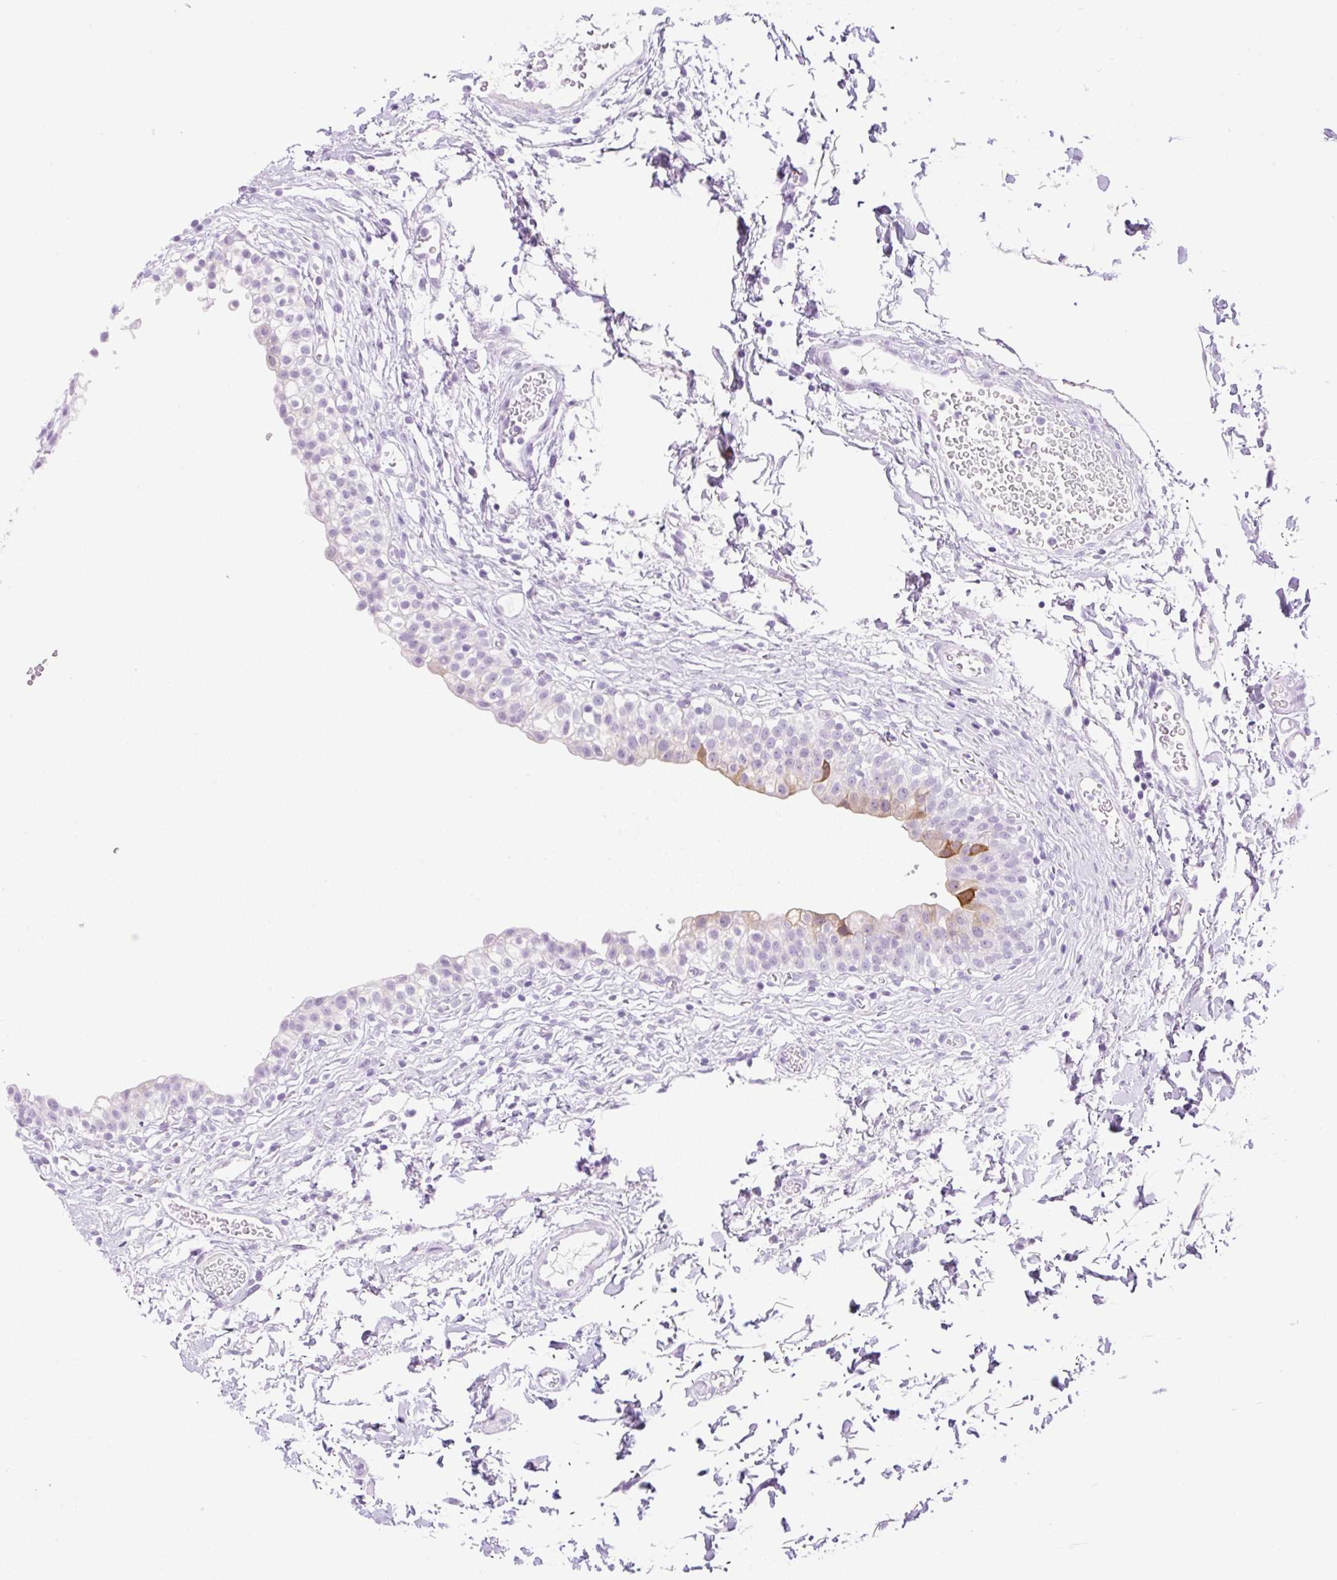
{"staining": {"intensity": "strong", "quantity": "<25%", "location": "cytoplasmic/membranous,nuclear"}, "tissue": "urinary bladder", "cell_type": "Urothelial cells", "image_type": "normal", "snomed": [{"axis": "morphology", "description": "Normal tissue, NOS"}, {"axis": "topography", "description": "Urinary bladder"}, {"axis": "topography", "description": "Peripheral nerve tissue"}], "caption": "Protein expression analysis of unremarkable urinary bladder demonstrates strong cytoplasmic/membranous,nuclear staining in approximately <25% of urothelial cells. Nuclei are stained in blue.", "gene": "SPRR4", "patient": {"sex": "male", "age": 55}}